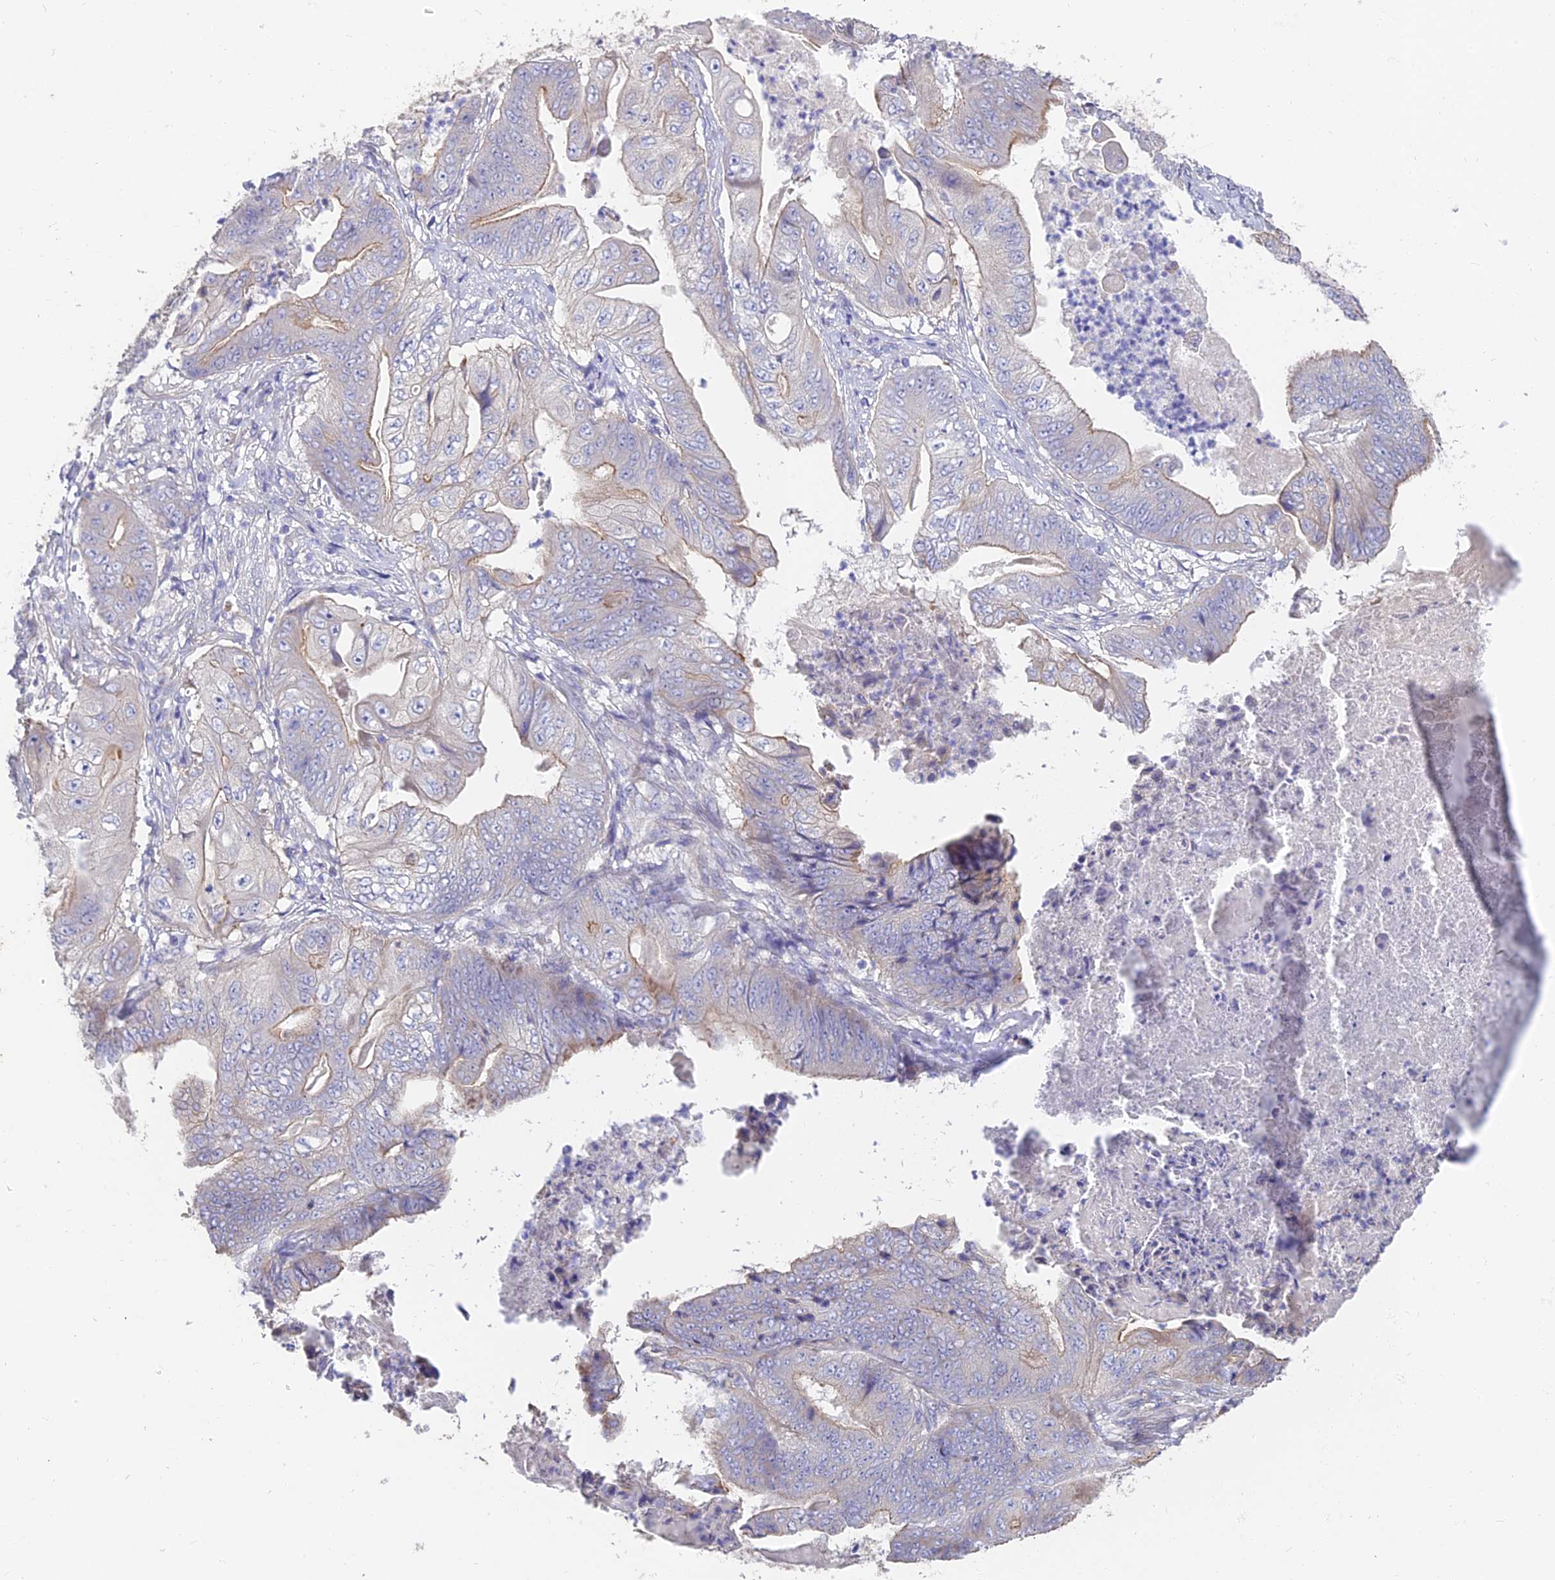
{"staining": {"intensity": "weak", "quantity": "<25%", "location": "cytoplasmic/membranous"}, "tissue": "stomach cancer", "cell_type": "Tumor cells", "image_type": "cancer", "snomed": [{"axis": "morphology", "description": "Adenocarcinoma, NOS"}, {"axis": "topography", "description": "Stomach"}], "caption": "Immunohistochemistry image of neoplastic tissue: stomach cancer stained with DAB (3,3'-diaminobenzidine) shows no significant protein expression in tumor cells.", "gene": "FAM168B", "patient": {"sex": "male", "age": 62}}